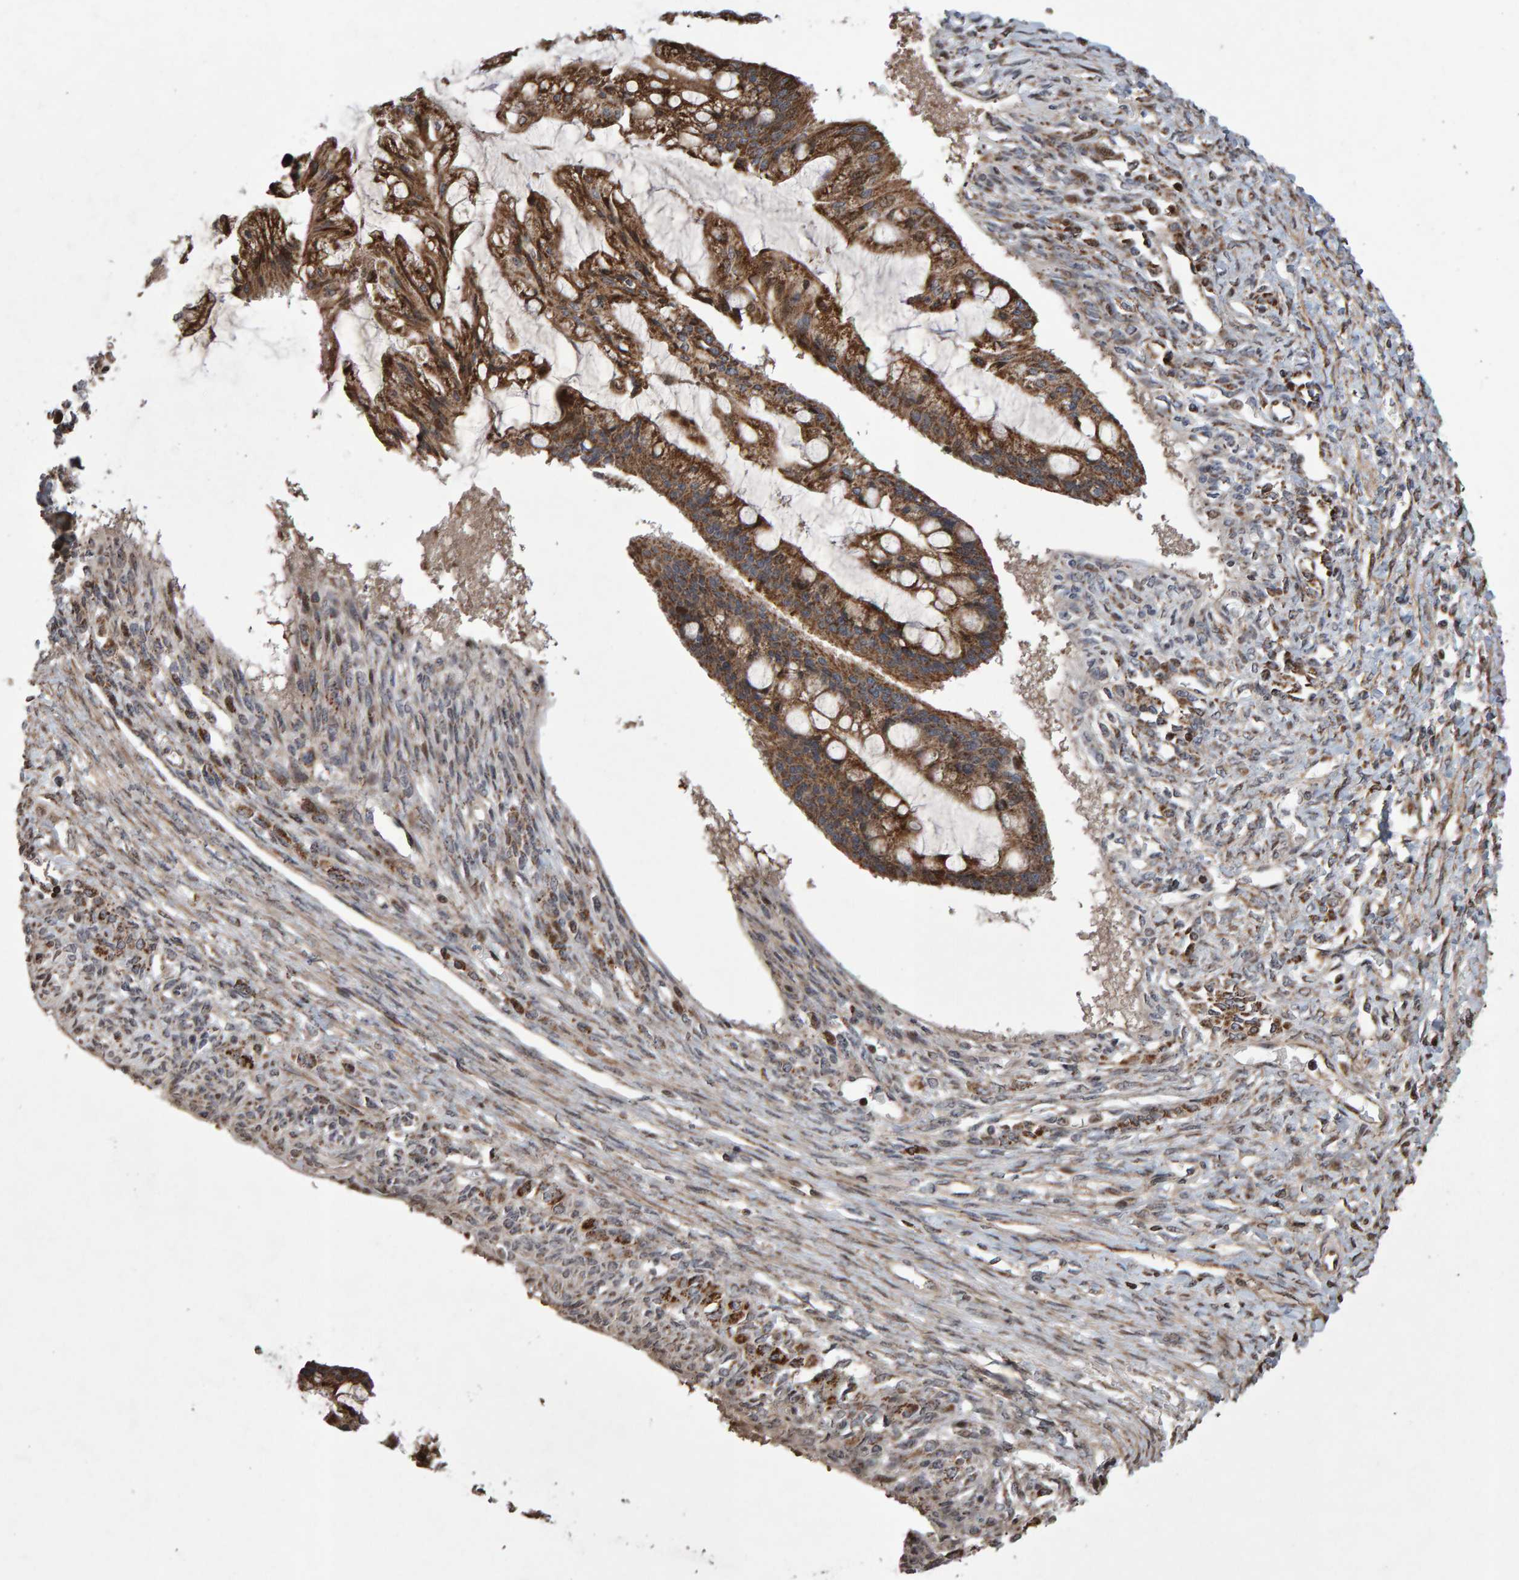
{"staining": {"intensity": "strong", "quantity": ">75%", "location": "cytoplasmic/membranous"}, "tissue": "ovarian cancer", "cell_type": "Tumor cells", "image_type": "cancer", "snomed": [{"axis": "morphology", "description": "Cystadenocarcinoma, mucinous, NOS"}, {"axis": "topography", "description": "Ovary"}], "caption": "This micrograph displays IHC staining of ovarian cancer, with high strong cytoplasmic/membranous expression in about >75% of tumor cells.", "gene": "PECR", "patient": {"sex": "female", "age": 73}}